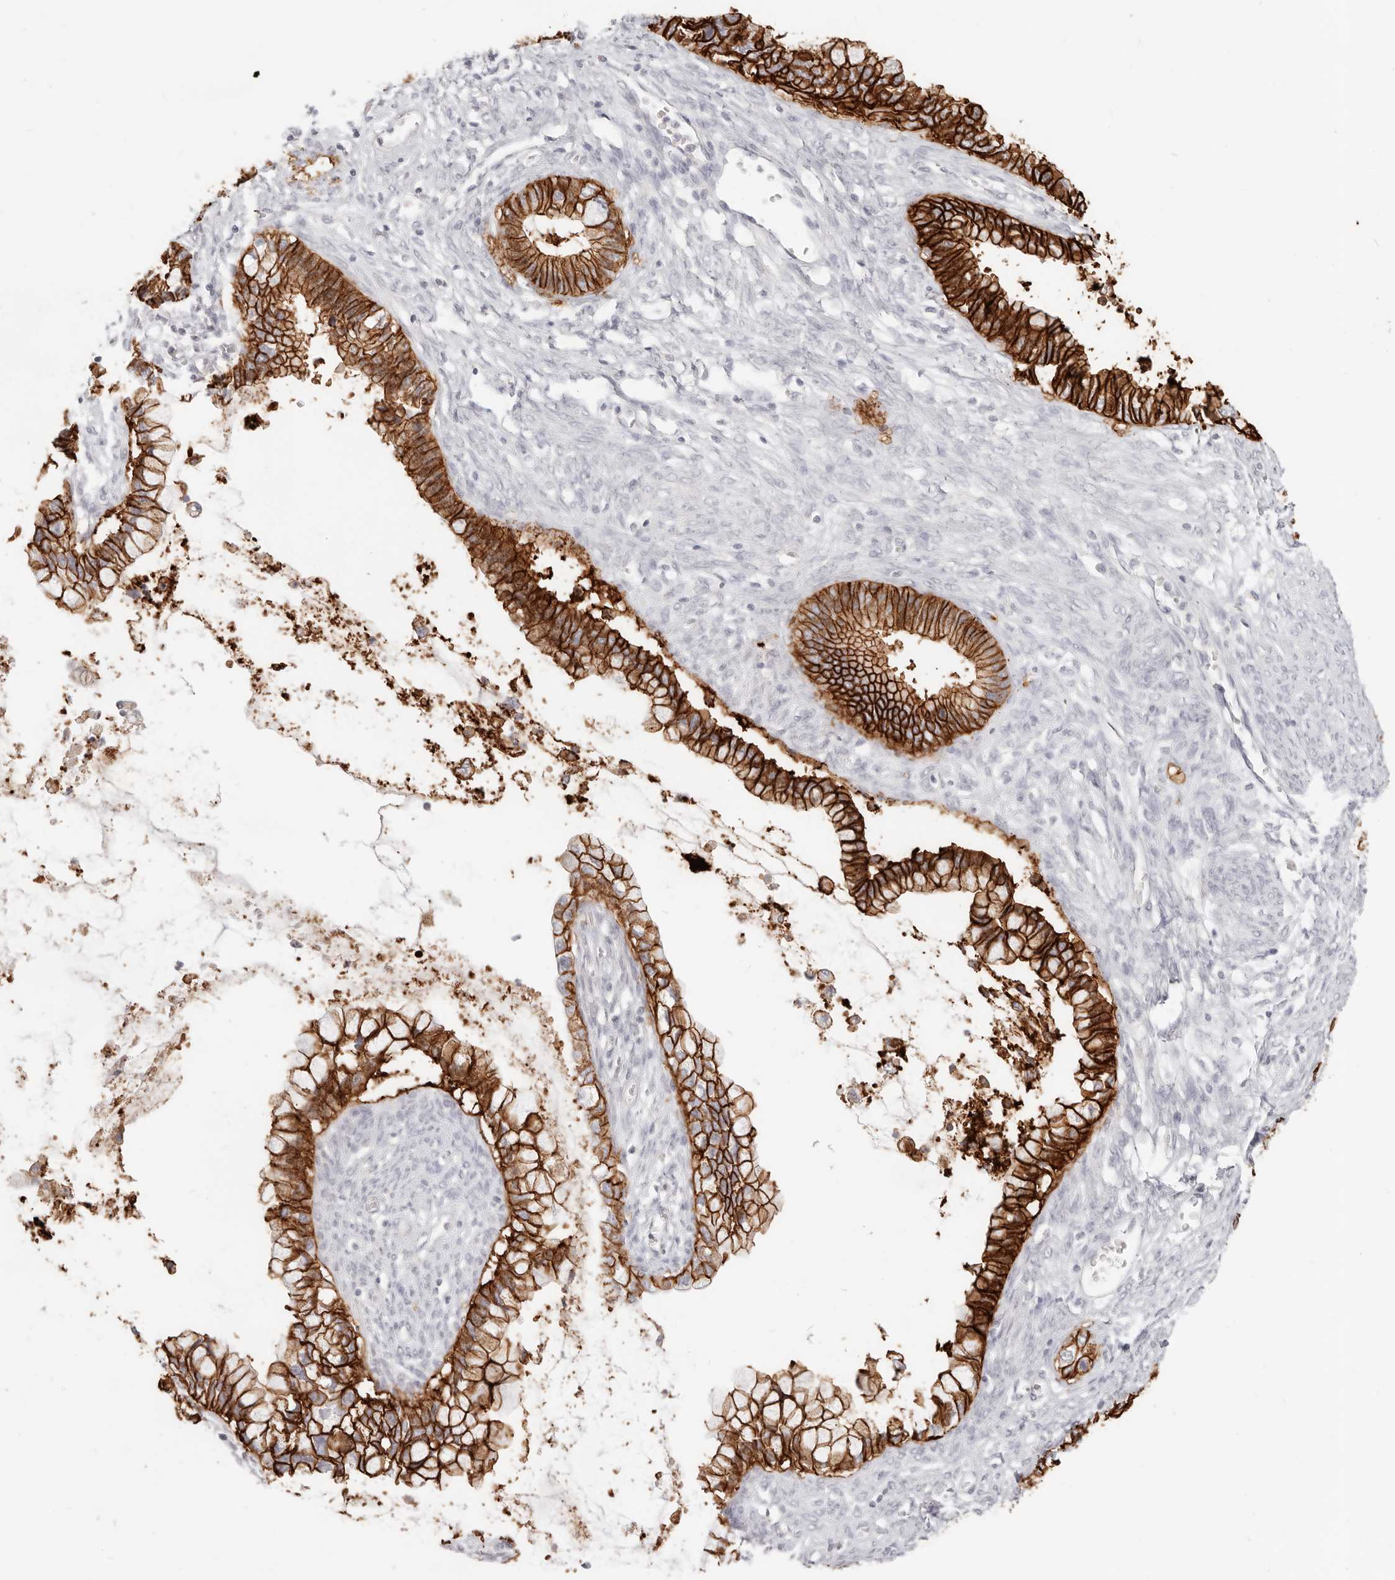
{"staining": {"intensity": "strong", "quantity": ">75%", "location": "cytoplasmic/membranous"}, "tissue": "cervical cancer", "cell_type": "Tumor cells", "image_type": "cancer", "snomed": [{"axis": "morphology", "description": "Adenocarcinoma, NOS"}, {"axis": "topography", "description": "Cervix"}], "caption": "Cervical cancer was stained to show a protein in brown. There is high levels of strong cytoplasmic/membranous staining in about >75% of tumor cells. (Stains: DAB (3,3'-diaminobenzidine) in brown, nuclei in blue, Microscopy: brightfield microscopy at high magnification).", "gene": "EPCAM", "patient": {"sex": "female", "age": 44}}